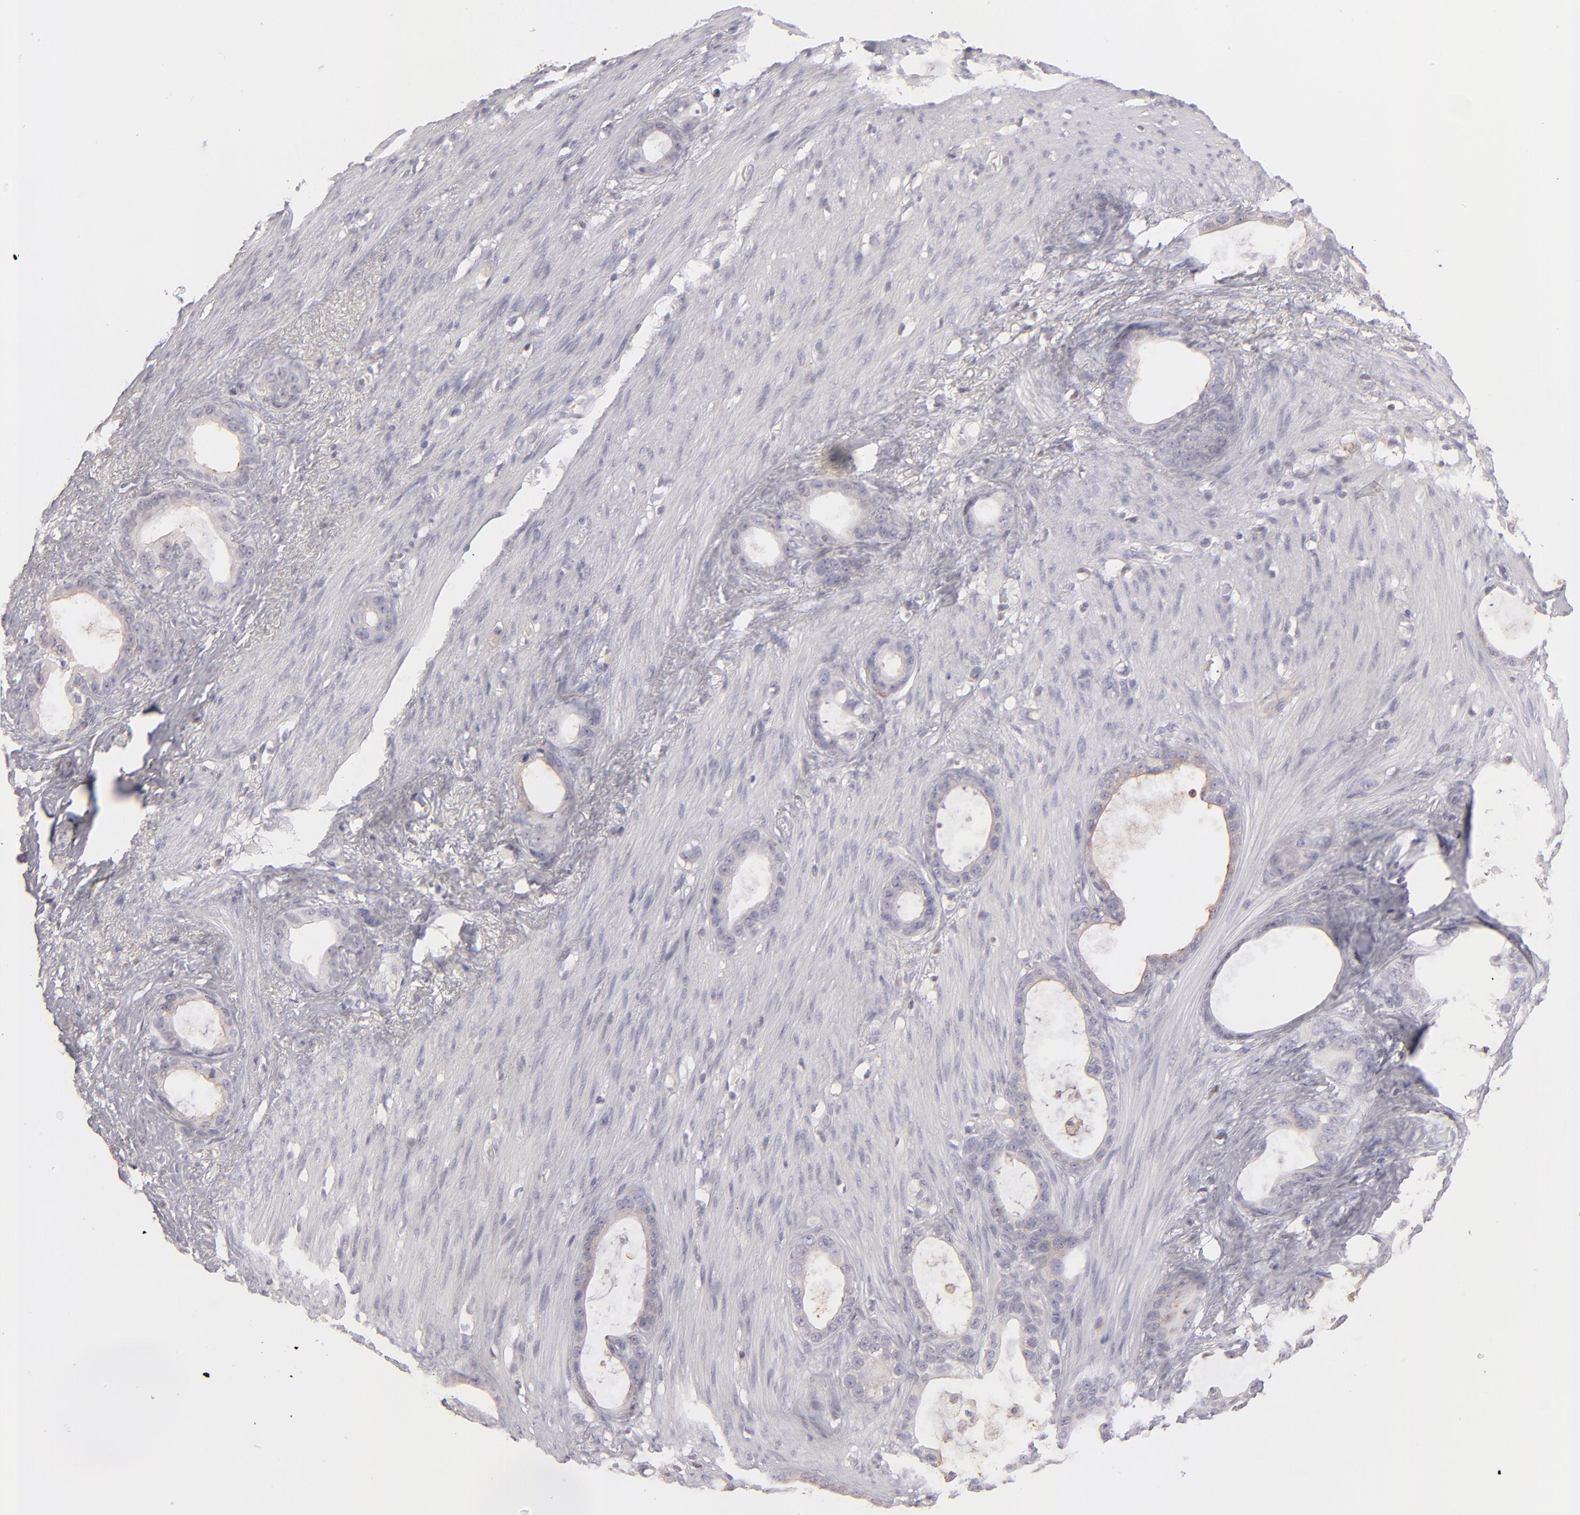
{"staining": {"intensity": "negative", "quantity": "none", "location": "none"}, "tissue": "stomach cancer", "cell_type": "Tumor cells", "image_type": "cancer", "snomed": [{"axis": "morphology", "description": "Adenocarcinoma, NOS"}, {"axis": "topography", "description": "Stomach"}], "caption": "This is an immunohistochemistry (IHC) micrograph of adenocarcinoma (stomach). There is no expression in tumor cells.", "gene": "ABCC4", "patient": {"sex": "female", "age": 75}}